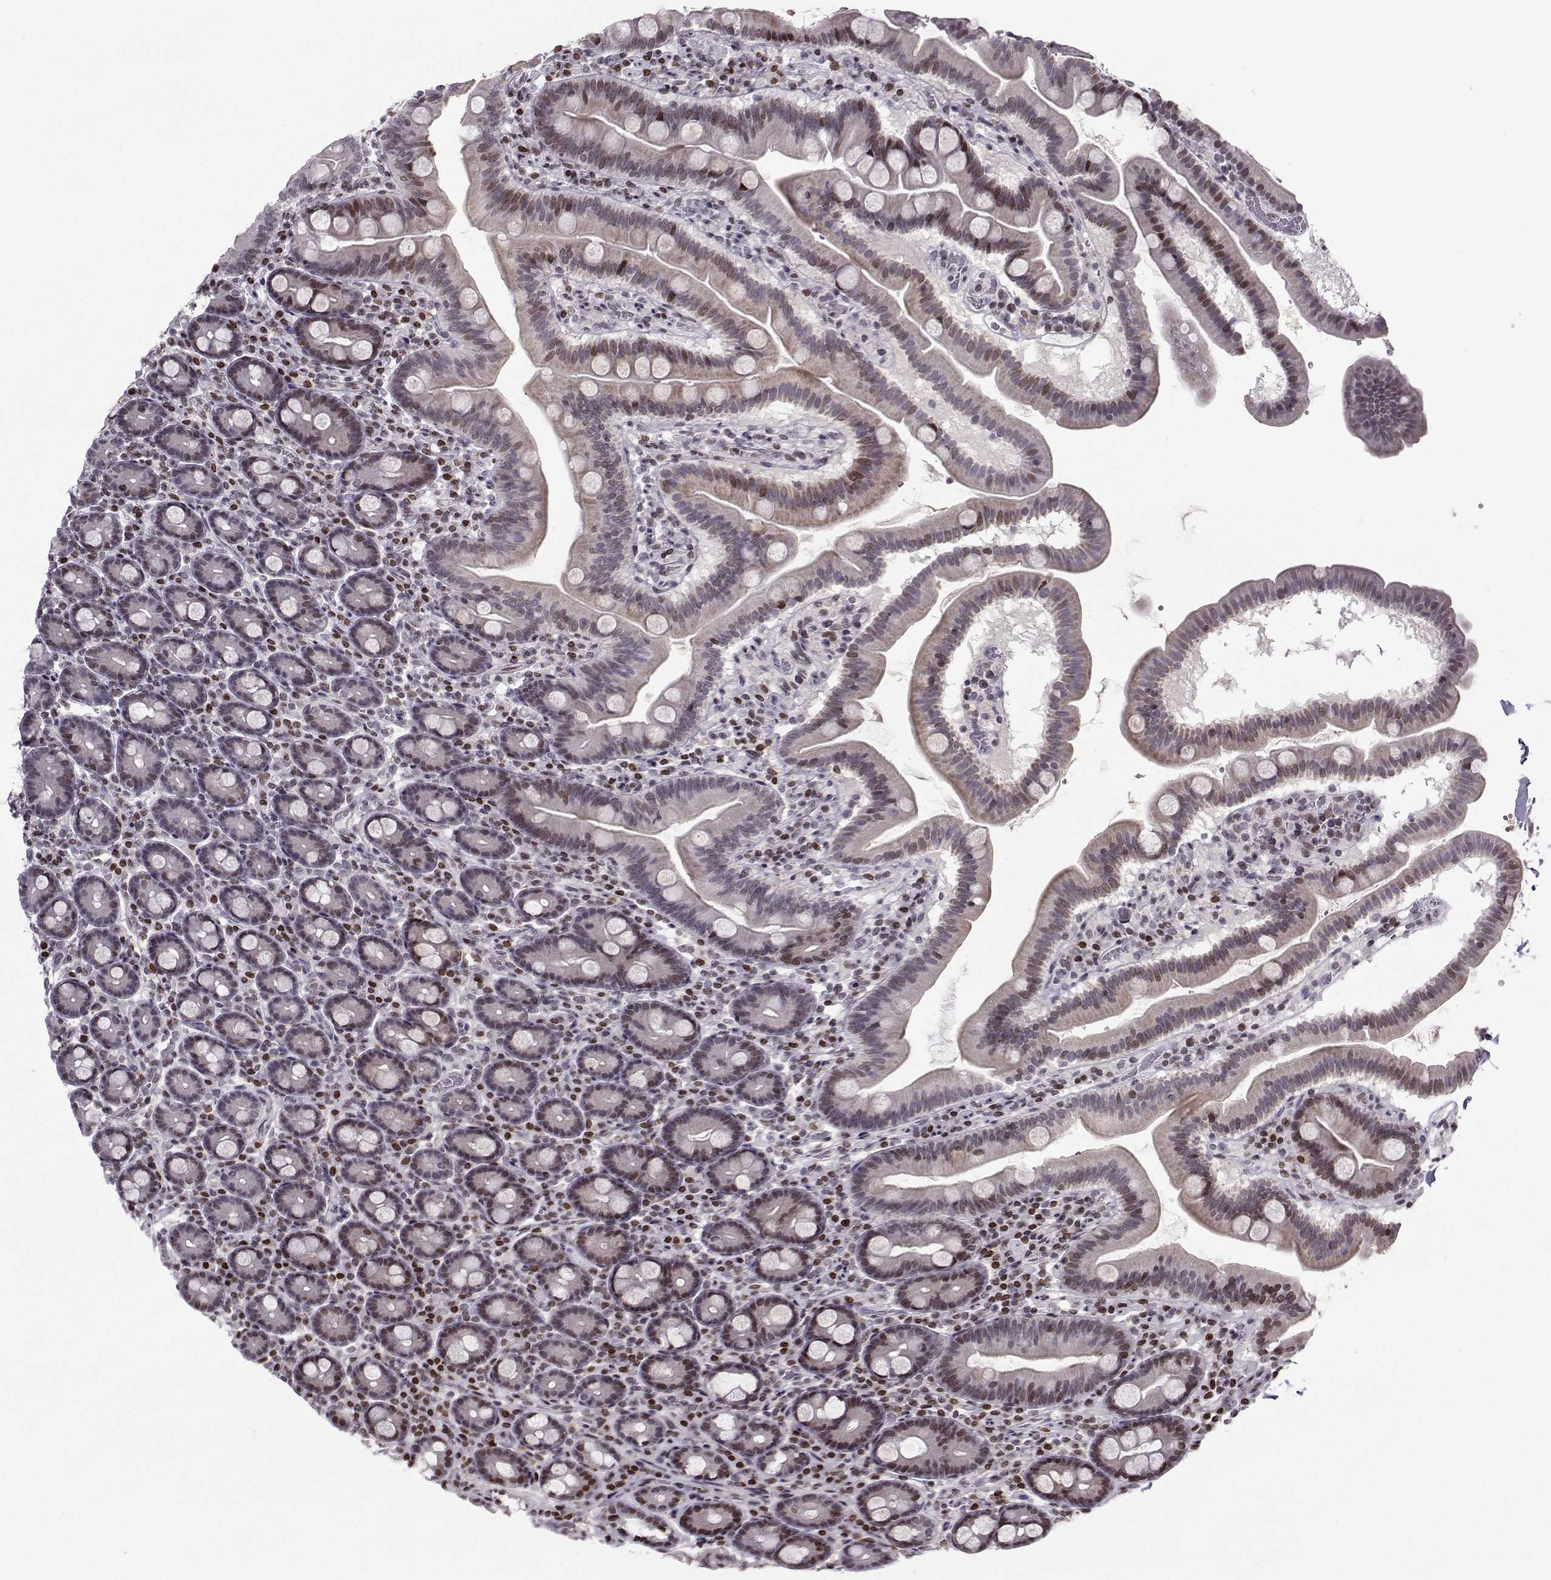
{"staining": {"intensity": "moderate", "quantity": "<25%", "location": "nuclear"}, "tissue": "duodenum", "cell_type": "Glandular cells", "image_type": "normal", "snomed": [{"axis": "morphology", "description": "Normal tissue, NOS"}, {"axis": "topography", "description": "Duodenum"}], "caption": "There is low levels of moderate nuclear positivity in glandular cells of unremarkable duodenum, as demonstrated by immunohistochemical staining (brown color).", "gene": "ZNF19", "patient": {"sex": "male", "age": 59}}